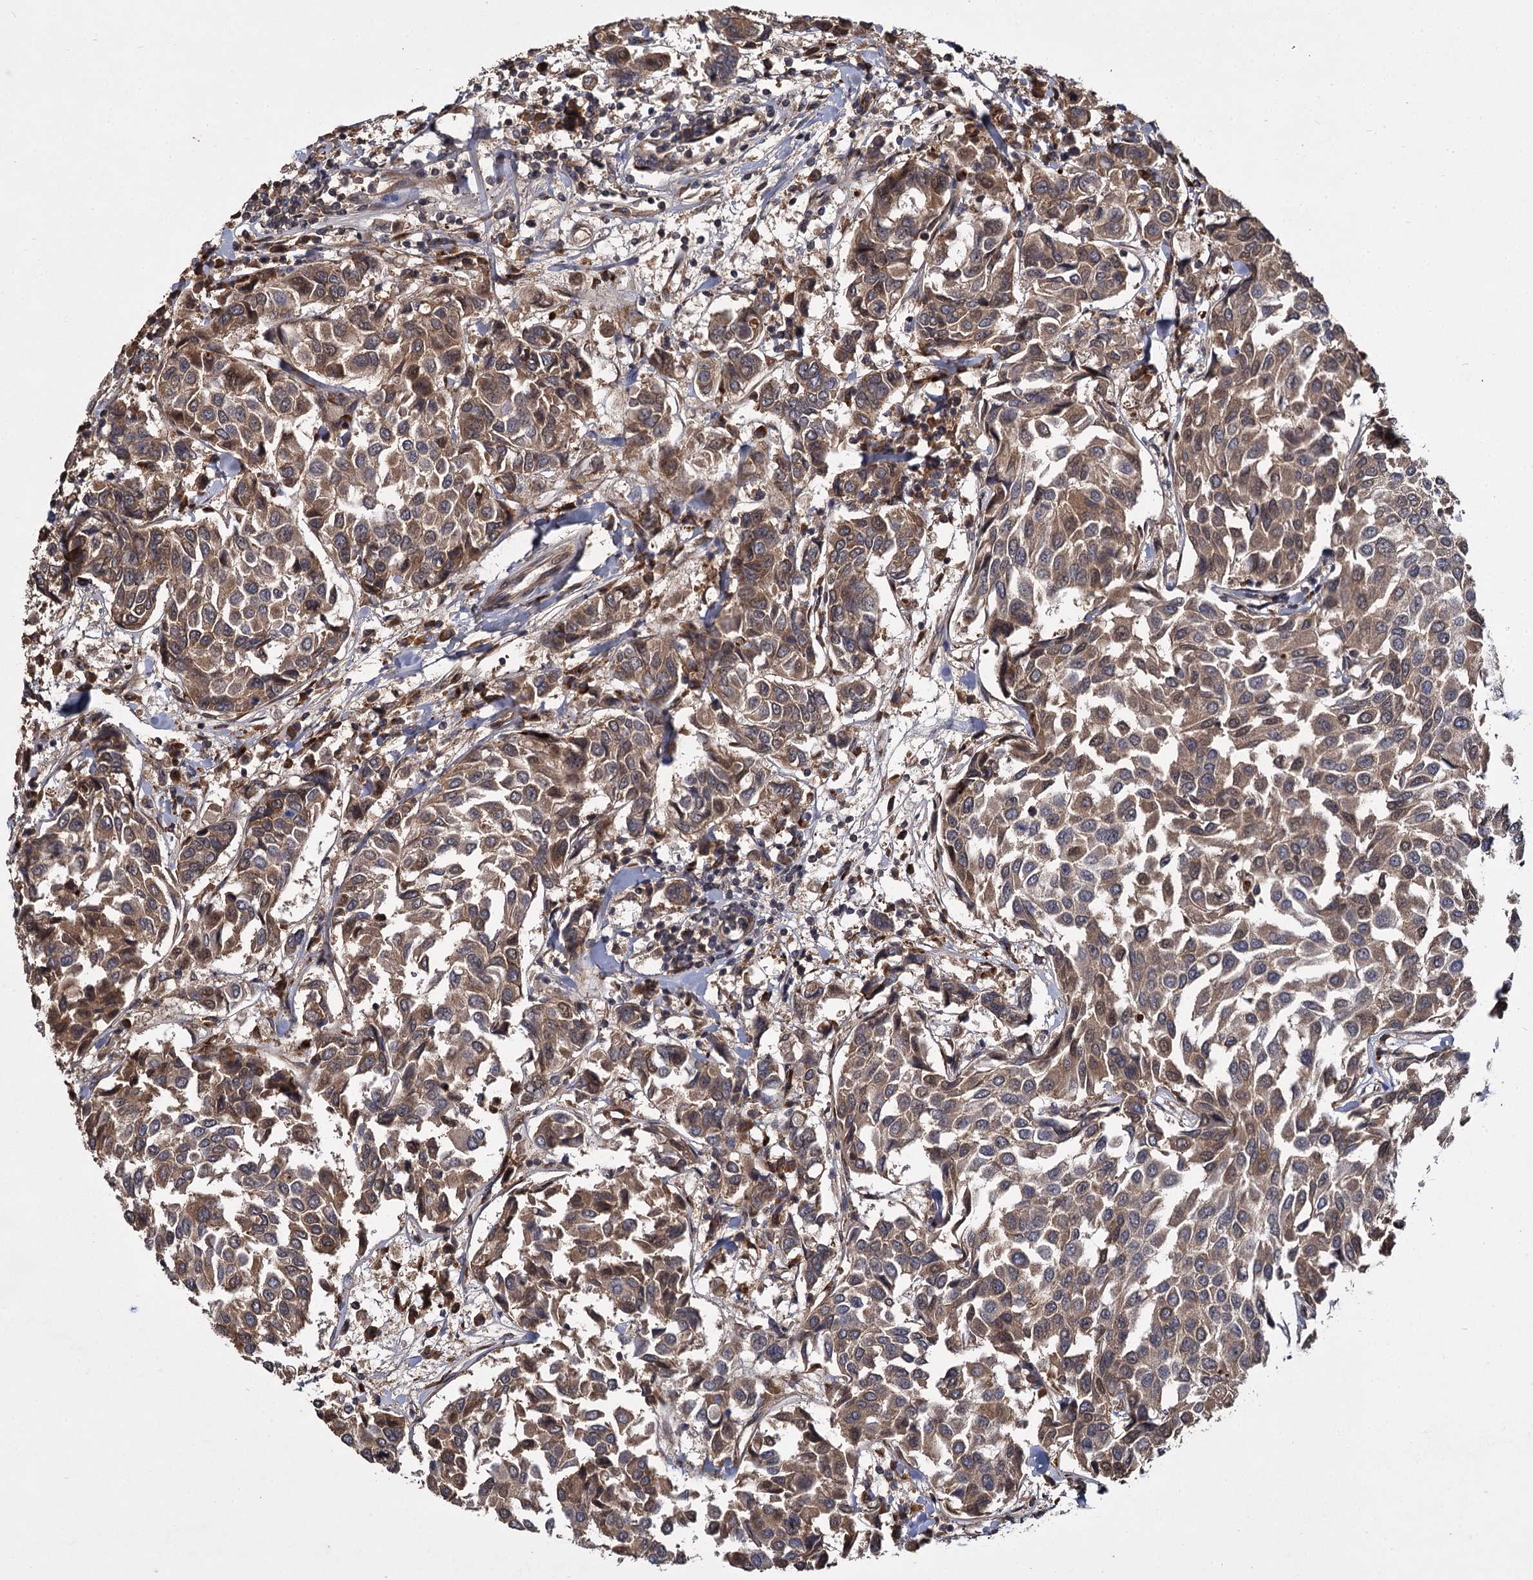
{"staining": {"intensity": "moderate", "quantity": ">75%", "location": "cytoplasmic/membranous"}, "tissue": "breast cancer", "cell_type": "Tumor cells", "image_type": "cancer", "snomed": [{"axis": "morphology", "description": "Duct carcinoma"}, {"axis": "topography", "description": "Breast"}], "caption": "An immunohistochemistry (IHC) photomicrograph of neoplastic tissue is shown. Protein staining in brown shows moderate cytoplasmic/membranous positivity in breast cancer within tumor cells.", "gene": "INPPL1", "patient": {"sex": "female", "age": 55}}